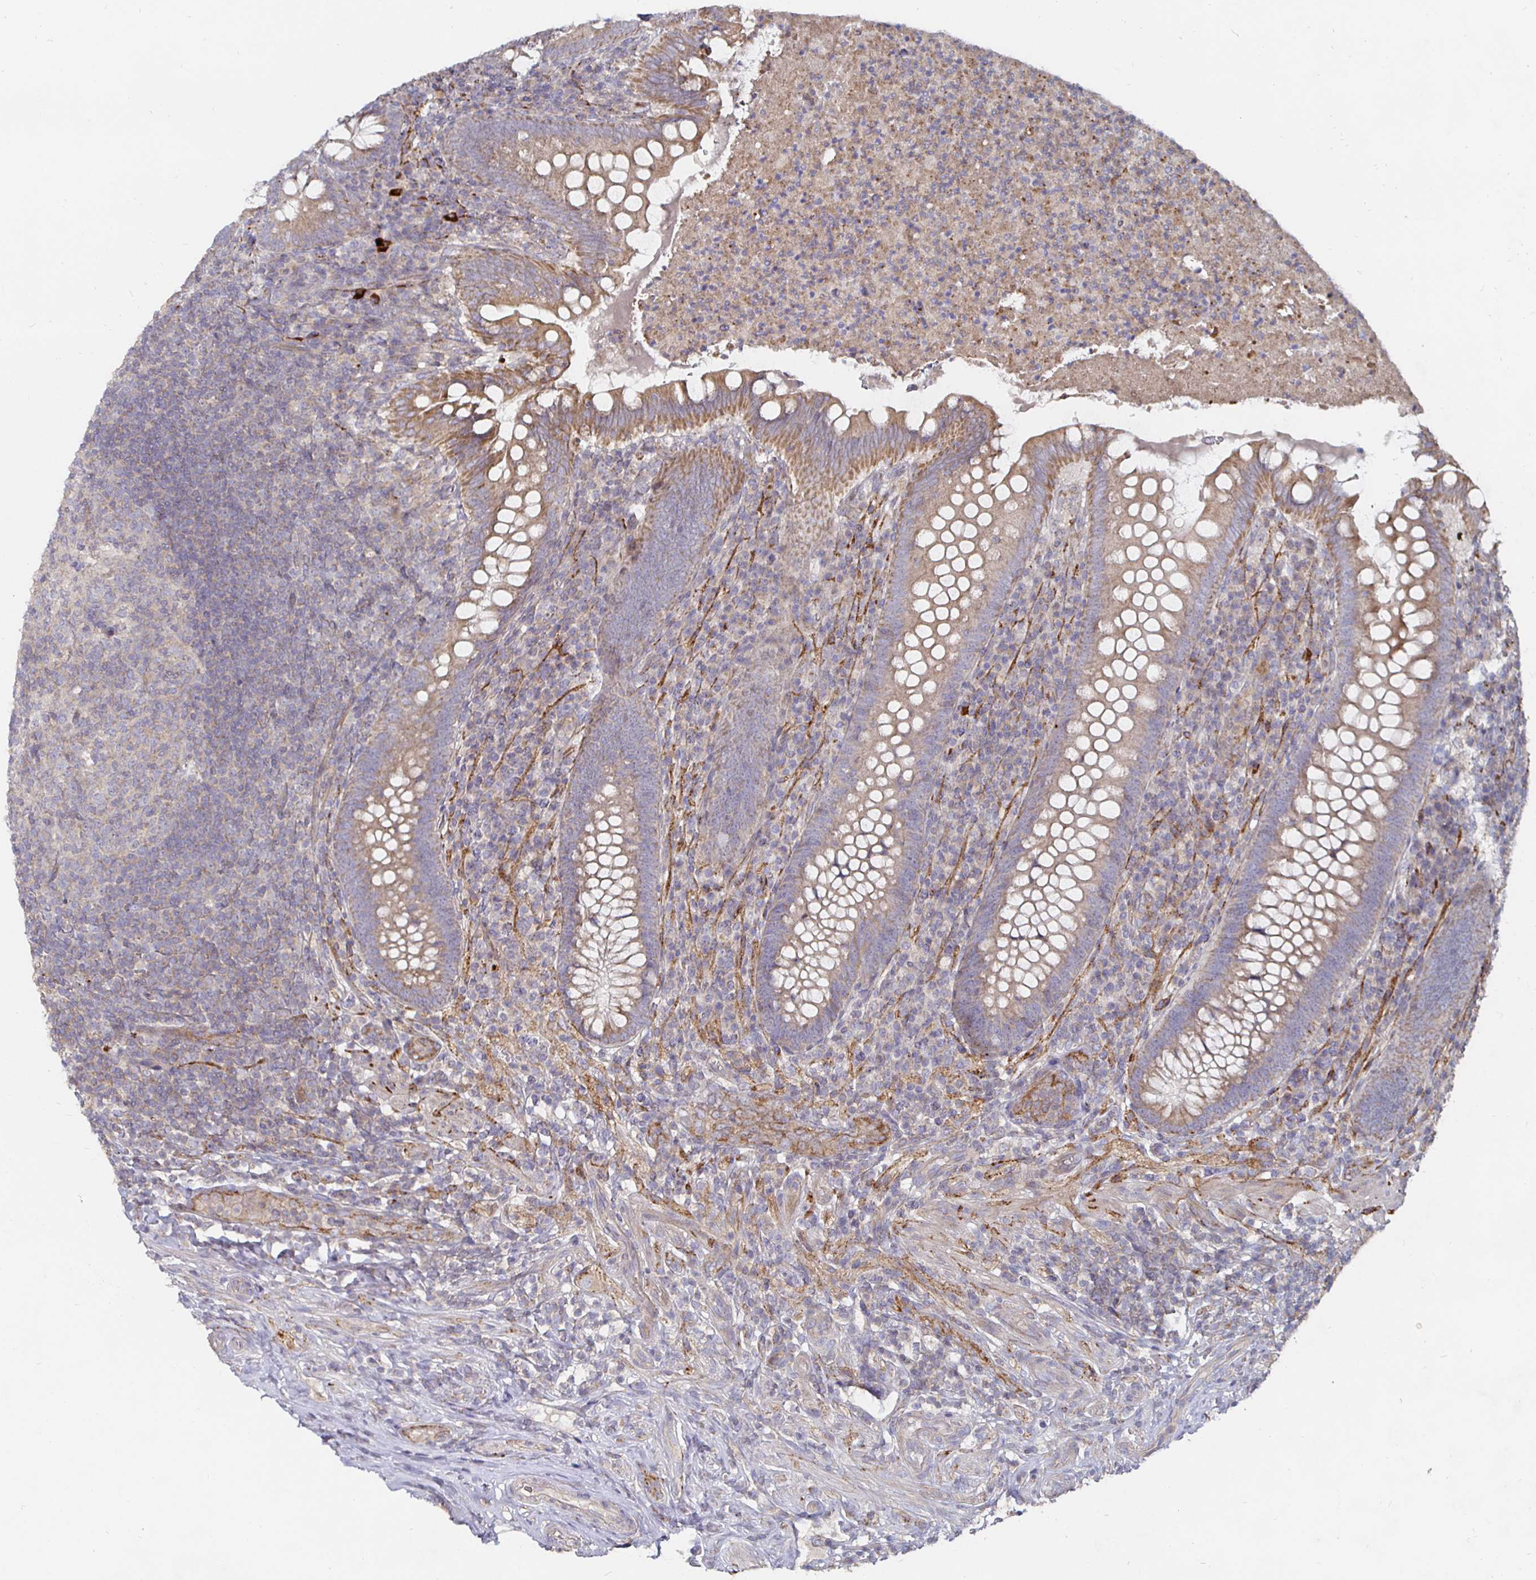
{"staining": {"intensity": "moderate", "quantity": ">75%", "location": "cytoplasmic/membranous"}, "tissue": "appendix", "cell_type": "Glandular cells", "image_type": "normal", "snomed": [{"axis": "morphology", "description": "Normal tissue, NOS"}, {"axis": "topography", "description": "Appendix"}], "caption": "Protein analysis of normal appendix displays moderate cytoplasmic/membranous expression in about >75% of glandular cells. The protein of interest is shown in brown color, while the nuclei are stained blue.", "gene": "NRSN1", "patient": {"sex": "male", "age": 47}}